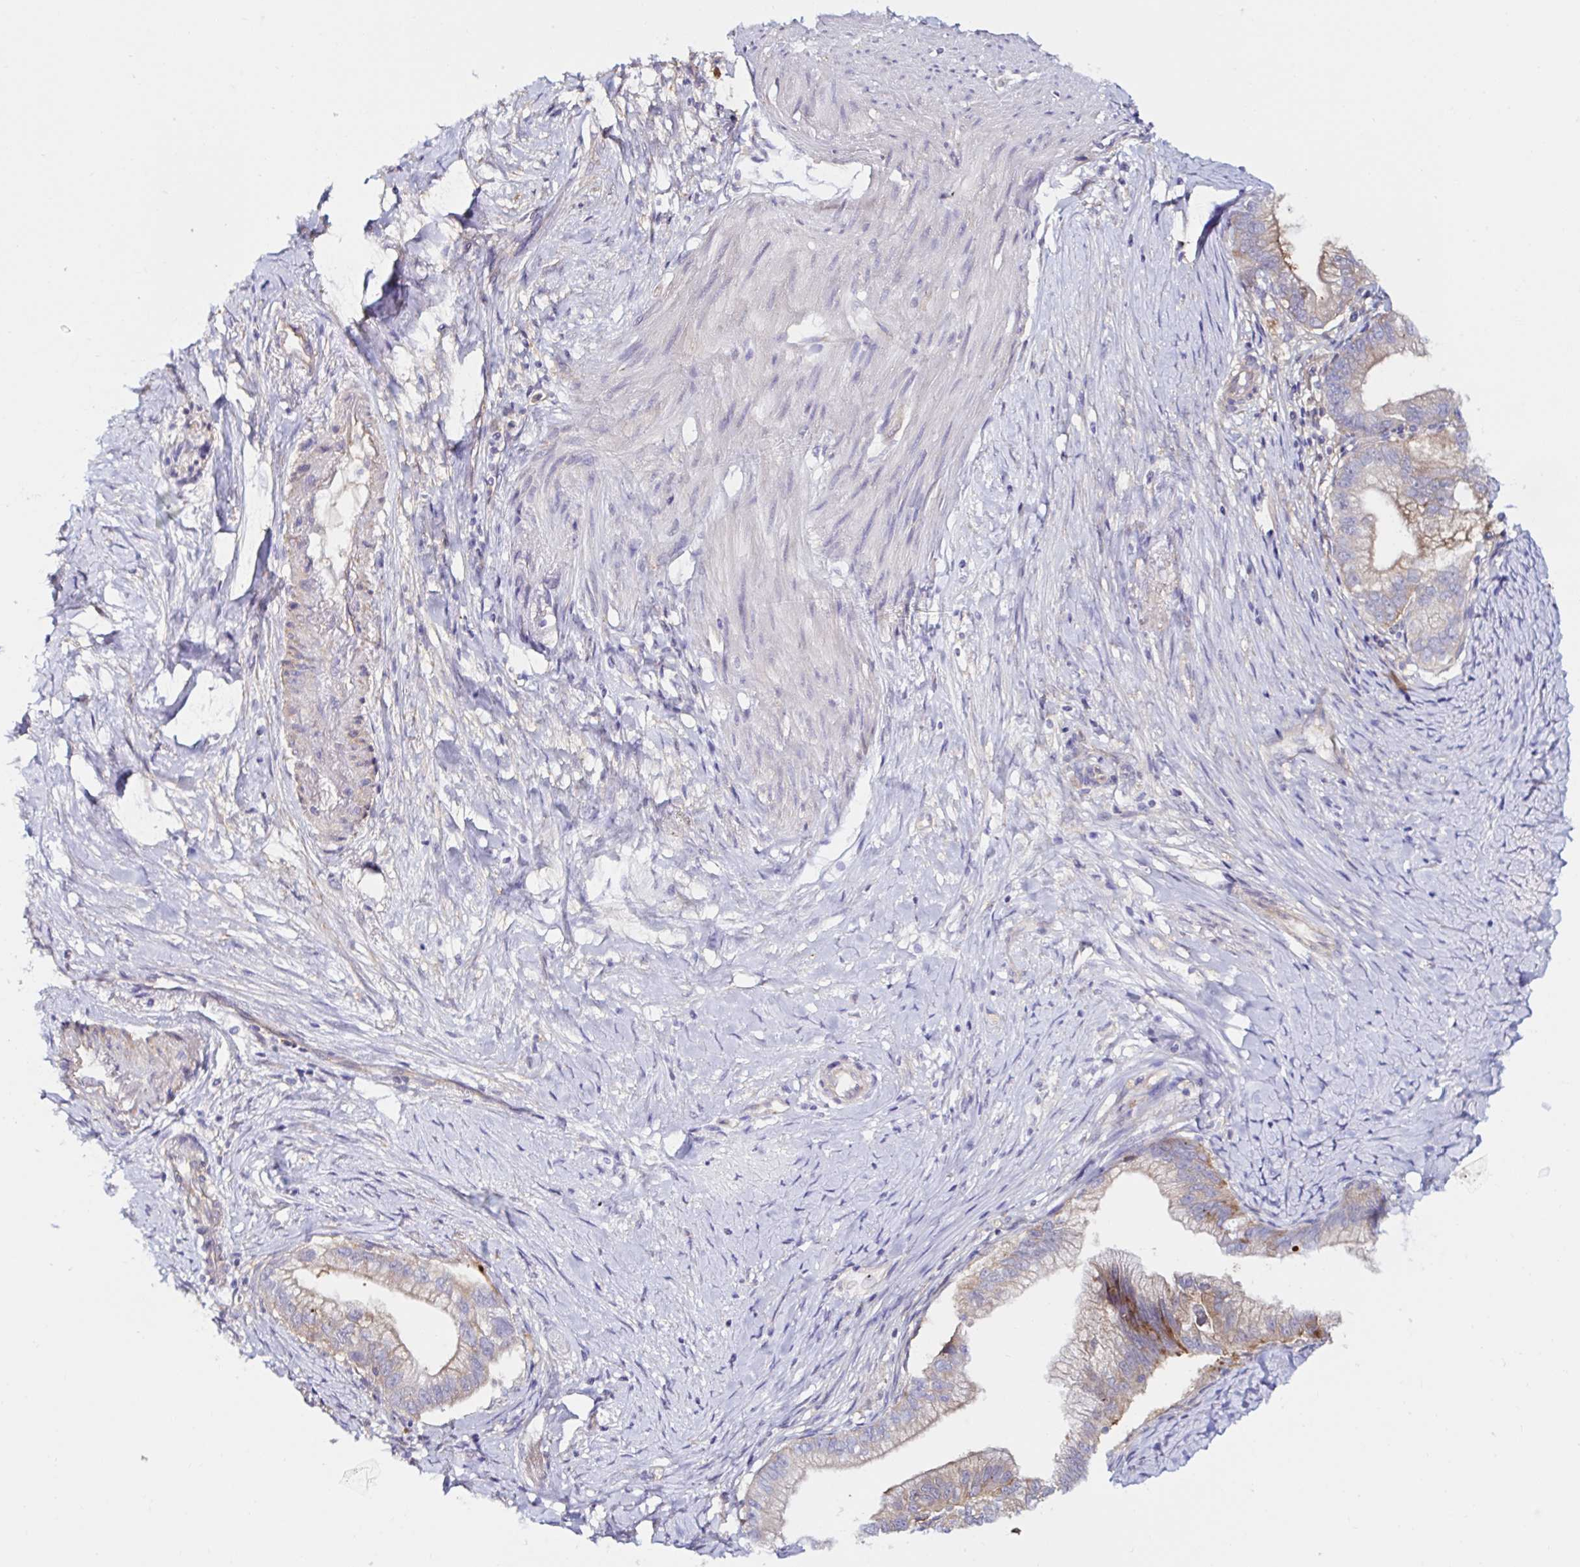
{"staining": {"intensity": "weak", "quantity": "25%-75%", "location": "cytoplasmic/membranous"}, "tissue": "pancreatic cancer", "cell_type": "Tumor cells", "image_type": "cancer", "snomed": [{"axis": "morphology", "description": "Adenocarcinoma, NOS"}, {"axis": "topography", "description": "Pancreas"}], "caption": "Human adenocarcinoma (pancreatic) stained with a brown dye displays weak cytoplasmic/membranous positive staining in approximately 25%-75% of tumor cells.", "gene": "RSRP1", "patient": {"sex": "male", "age": 70}}